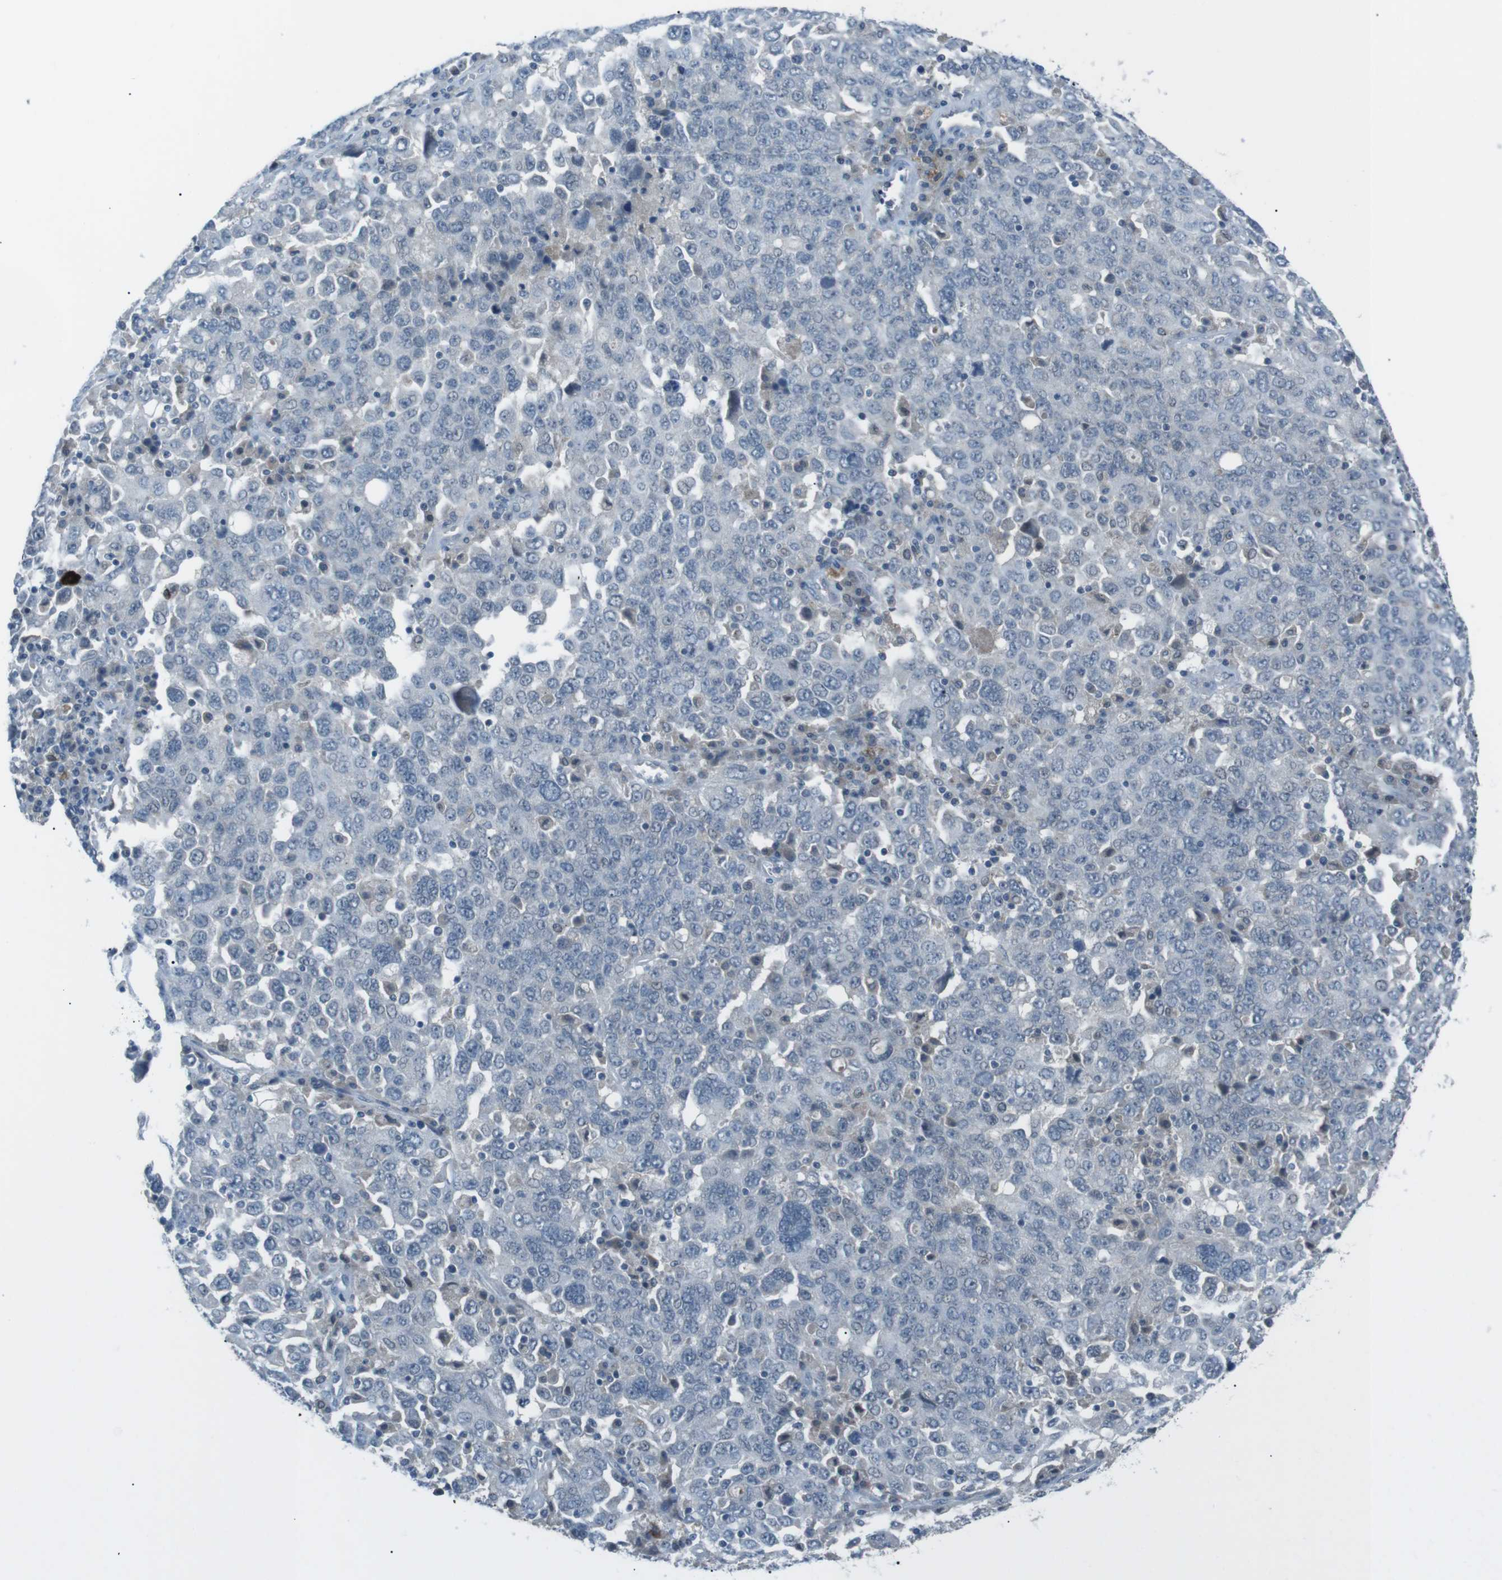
{"staining": {"intensity": "negative", "quantity": "none", "location": "none"}, "tissue": "ovarian cancer", "cell_type": "Tumor cells", "image_type": "cancer", "snomed": [{"axis": "morphology", "description": "Carcinoma, endometroid"}, {"axis": "topography", "description": "Ovary"}], "caption": "Micrograph shows no significant protein positivity in tumor cells of ovarian endometroid carcinoma. (Brightfield microscopy of DAB immunohistochemistry at high magnification).", "gene": "FCRLA", "patient": {"sex": "female", "age": 62}}